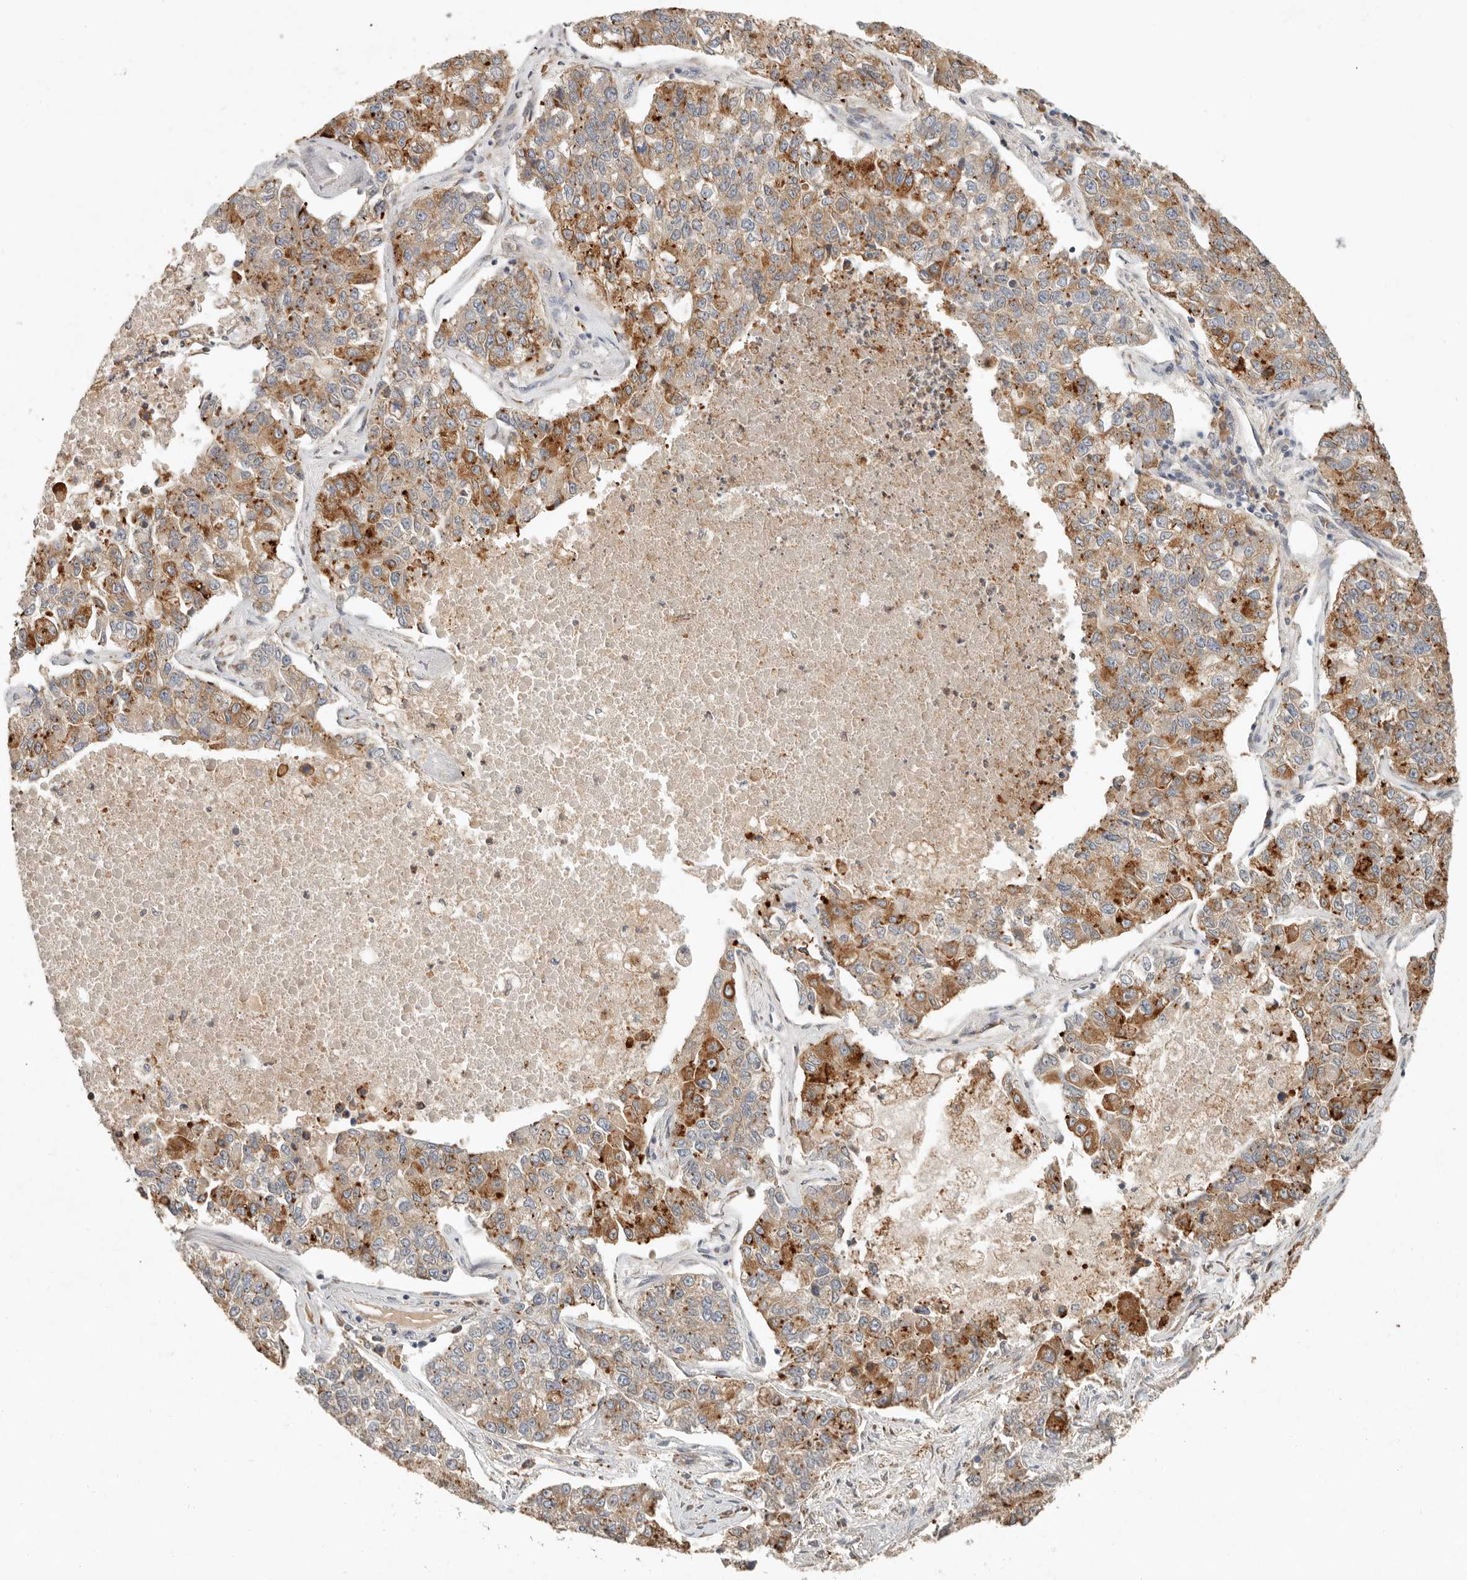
{"staining": {"intensity": "moderate", "quantity": ">75%", "location": "cytoplasmic/membranous"}, "tissue": "lung cancer", "cell_type": "Tumor cells", "image_type": "cancer", "snomed": [{"axis": "morphology", "description": "Adenocarcinoma, NOS"}, {"axis": "topography", "description": "Lung"}], "caption": "Lung cancer (adenocarcinoma) stained for a protein (brown) demonstrates moderate cytoplasmic/membranous positive expression in about >75% of tumor cells.", "gene": "ARHGEF10L", "patient": {"sex": "male", "age": 49}}